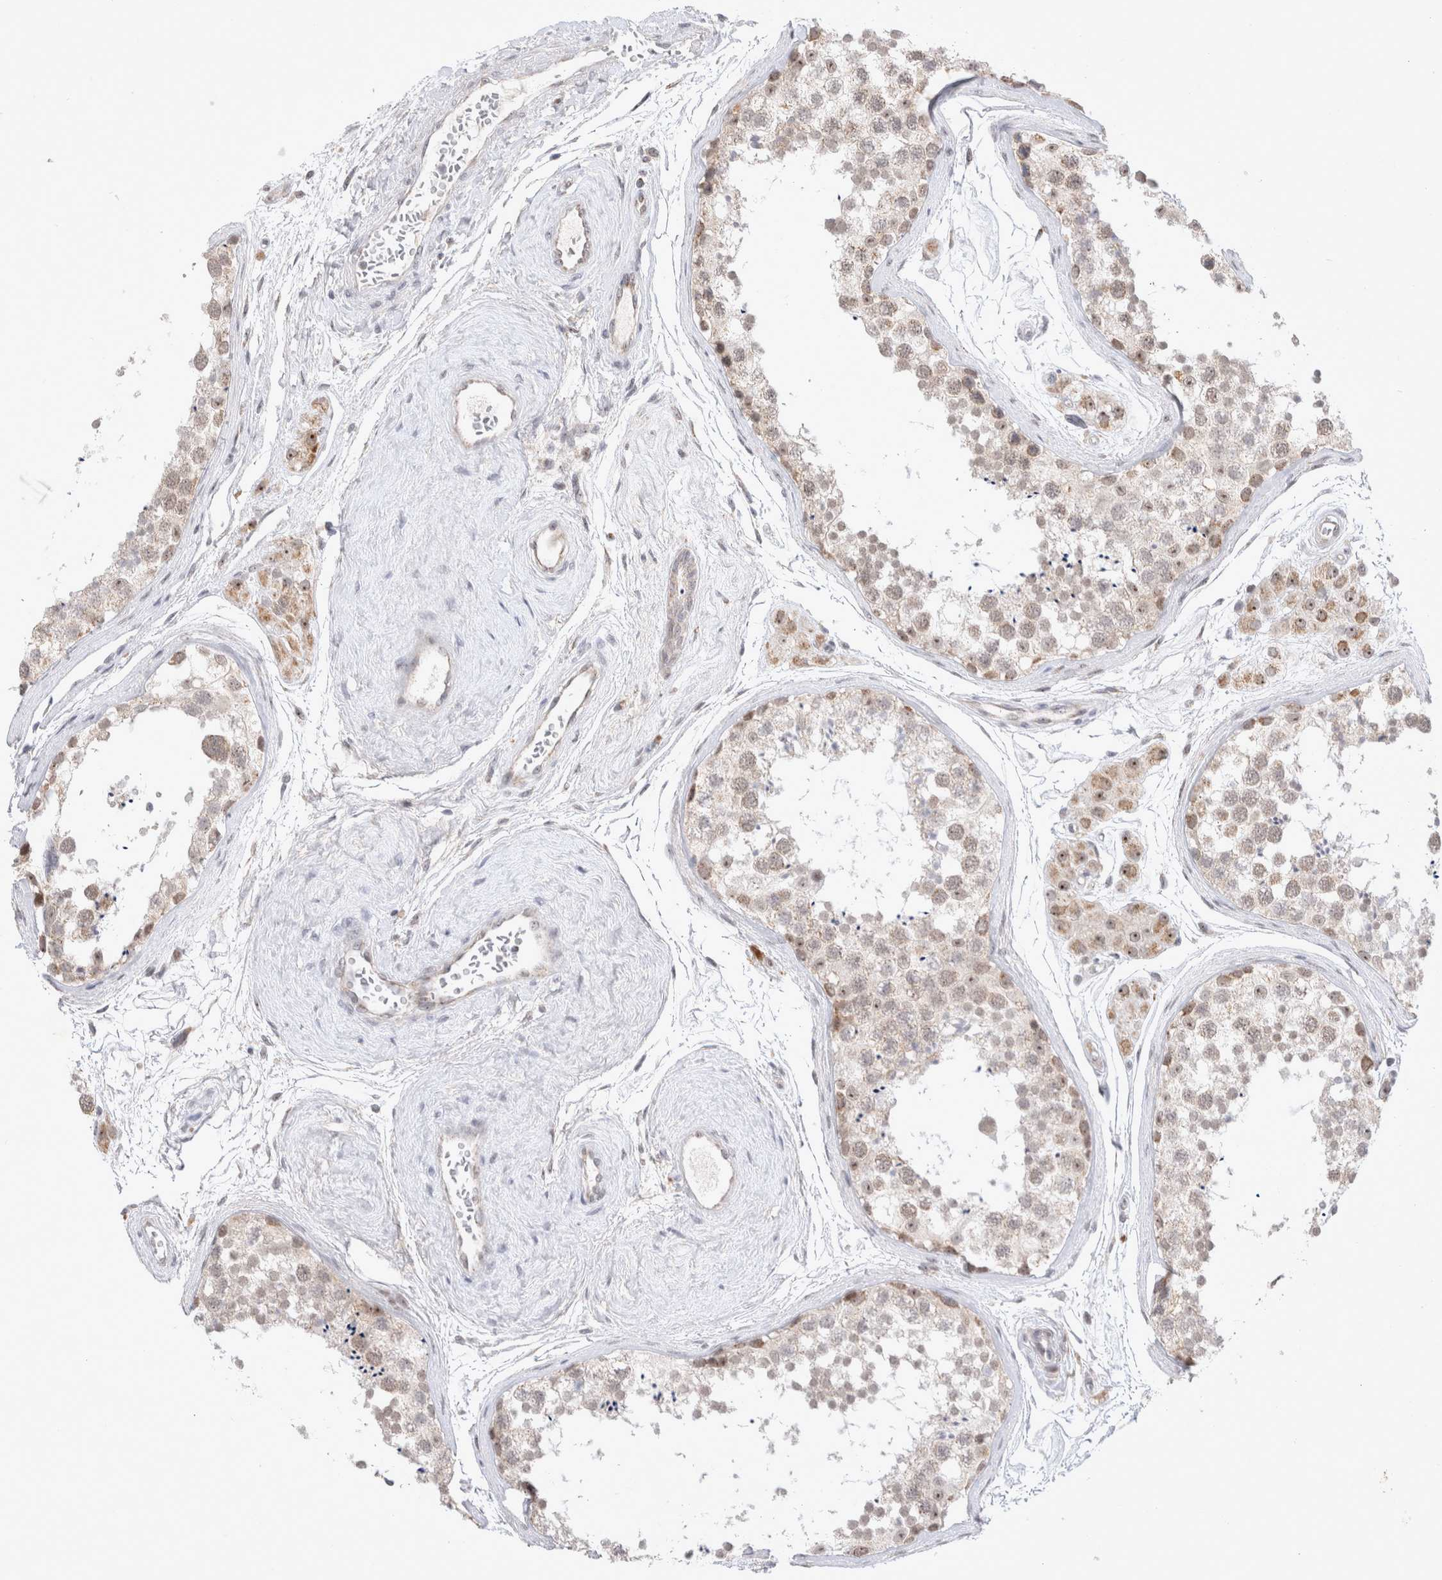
{"staining": {"intensity": "moderate", "quantity": "<25%", "location": "cytoplasmic/membranous"}, "tissue": "testis", "cell_type": "Cells in seminiferous ducts", "image_type": "normal", "snomed": [{"axis": "morphology", "description": "Normal tissue, NOS"}, {"axis": "topography", "description": "Testis"}], "caption": "The photomicrograph reveals staining of normal testis, revealing moderate cytoplasmic/membranous protein expression (brown color) within cells in seminiferous ducts.", "gene": "MRPL37", "patient": {"sex": "male", "age": 56}}